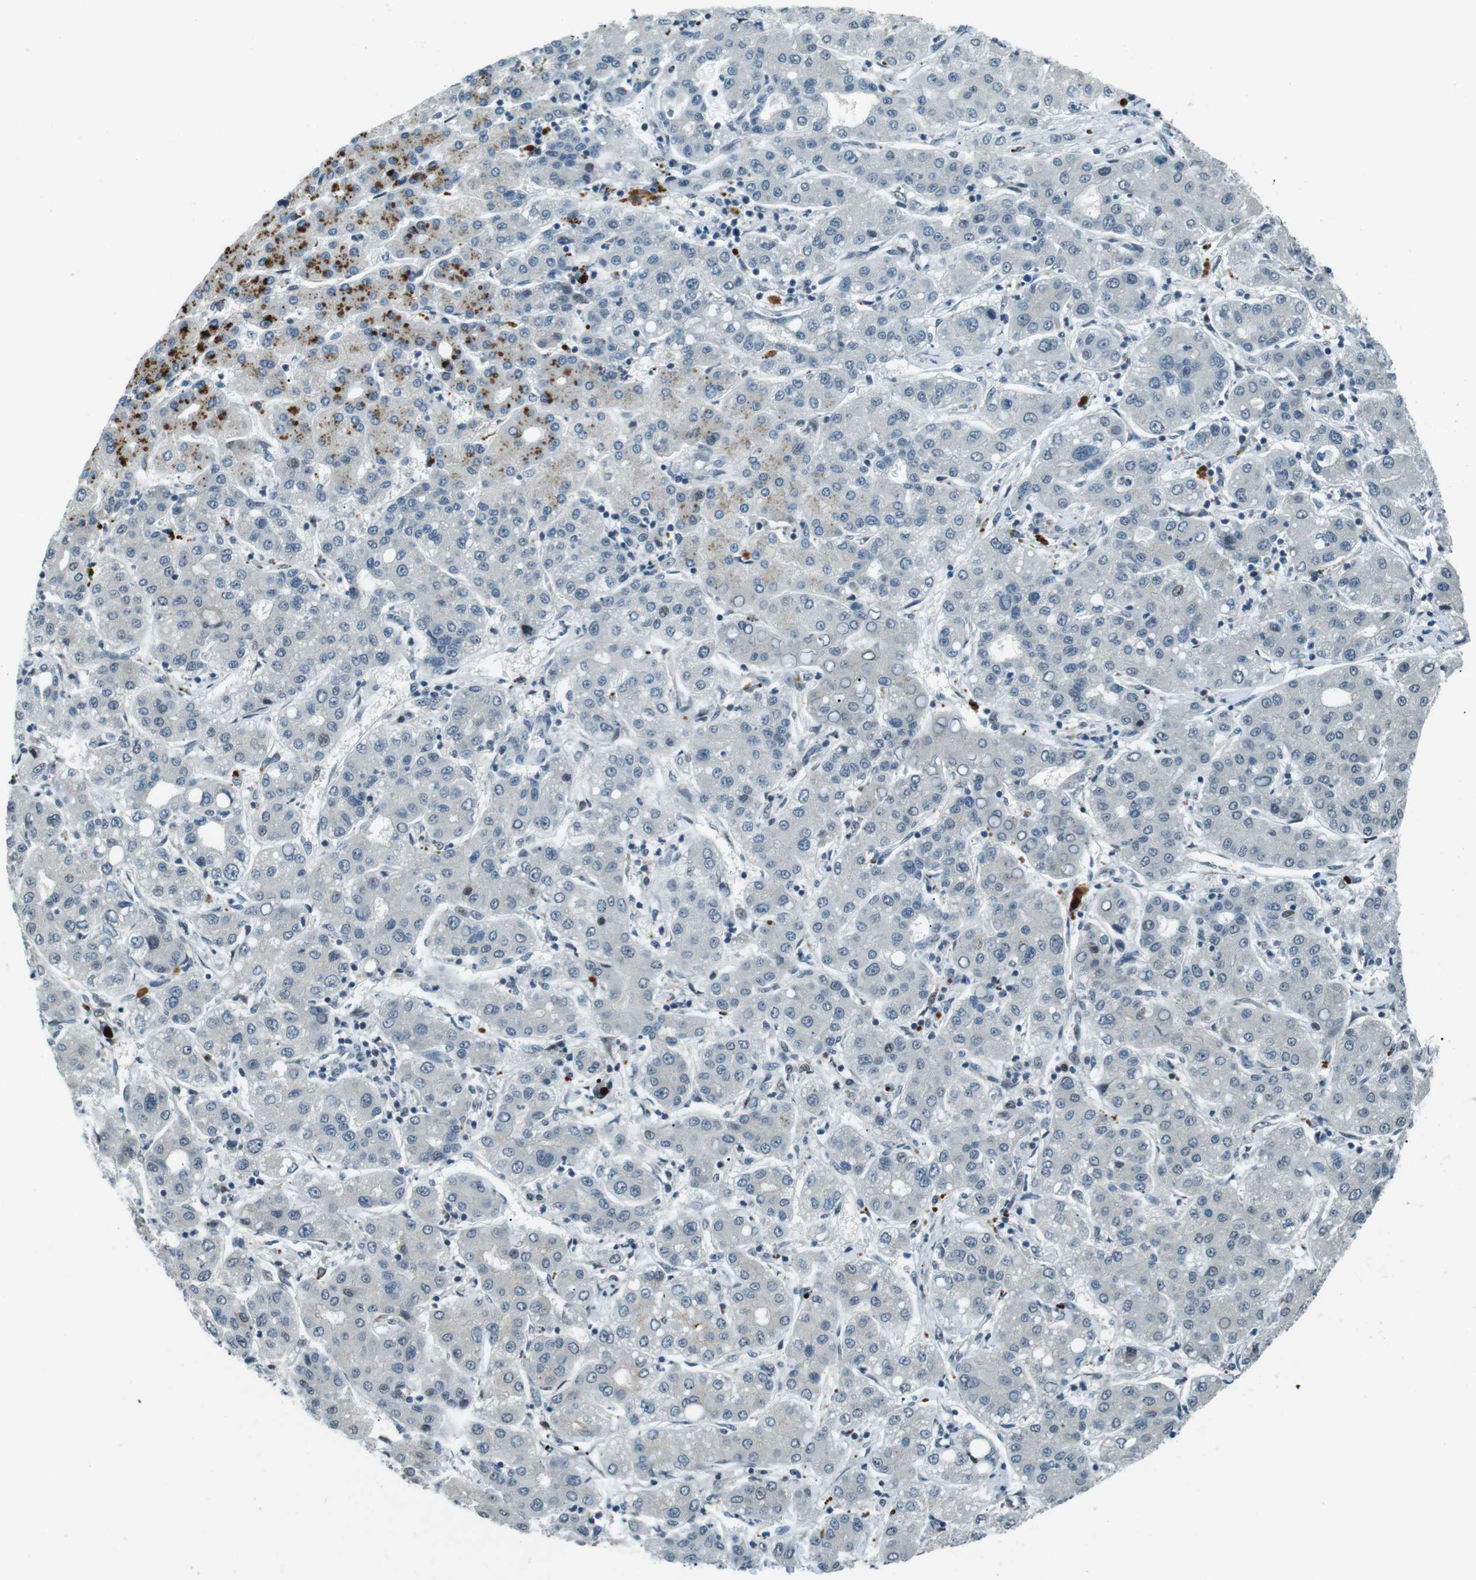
{"staining": {"intensity": "negative", "quantity": "none", "location": "none"}, "tissue": "liver cancer", "cell_type": "Tumor cells", "image_type": "cancer", "snomed": [{"axis": "morphology", "description": "Carcinoma, Hepatocellular, NOS"}, {"axis": "topography", "description": "Liver"}], "caption": "Protein analysis of liver cancer (hepatocellular carcinoma) exhibits no significant positivity in tumor cells.", "gene": "PJA1", "patient": {"sex": "male", "age": 65}}